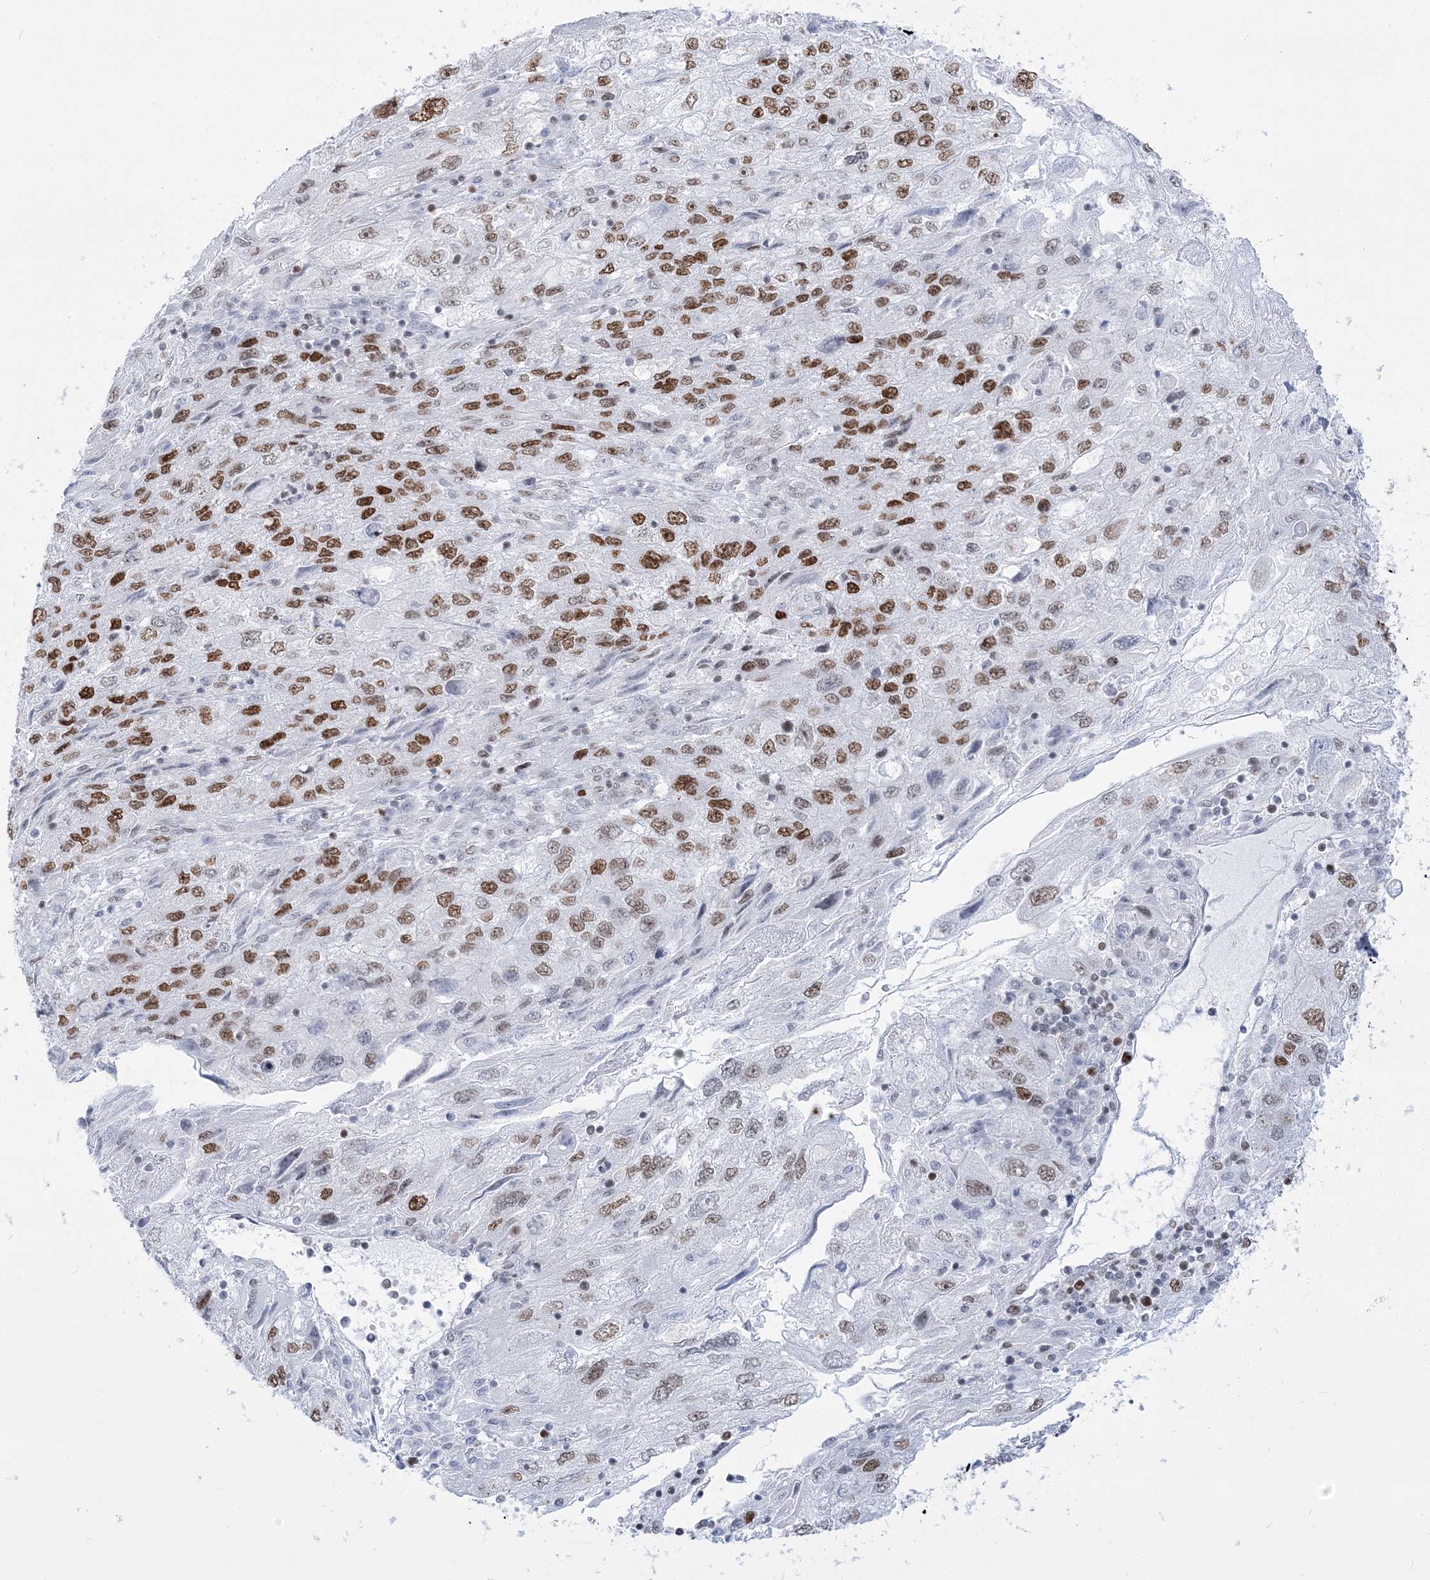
{"staining": {"intensity": "moderate", "quantity": ">75%", "location": "nuclear"}, "tissue": "endometrial cancer", "cell_type": "Tumor cells", "image_type": "cancer", "snomed": [{"axis": "morphology", "description": "Adenocarcinoma, NOS"}, {"axis": "topography", "description": "Endometrium"}], "caption": "Protein expression analysis of human endometrial adenocarcinoma reveals moderate nuclear expression in approximately >75% of tumor cells. (DAB (3,3'-diaminobenzidine) = brown stain, brightfield microscopy at high magnification).", "gene": "DDX21", "patient": {"sex": "female", "age": 49}}